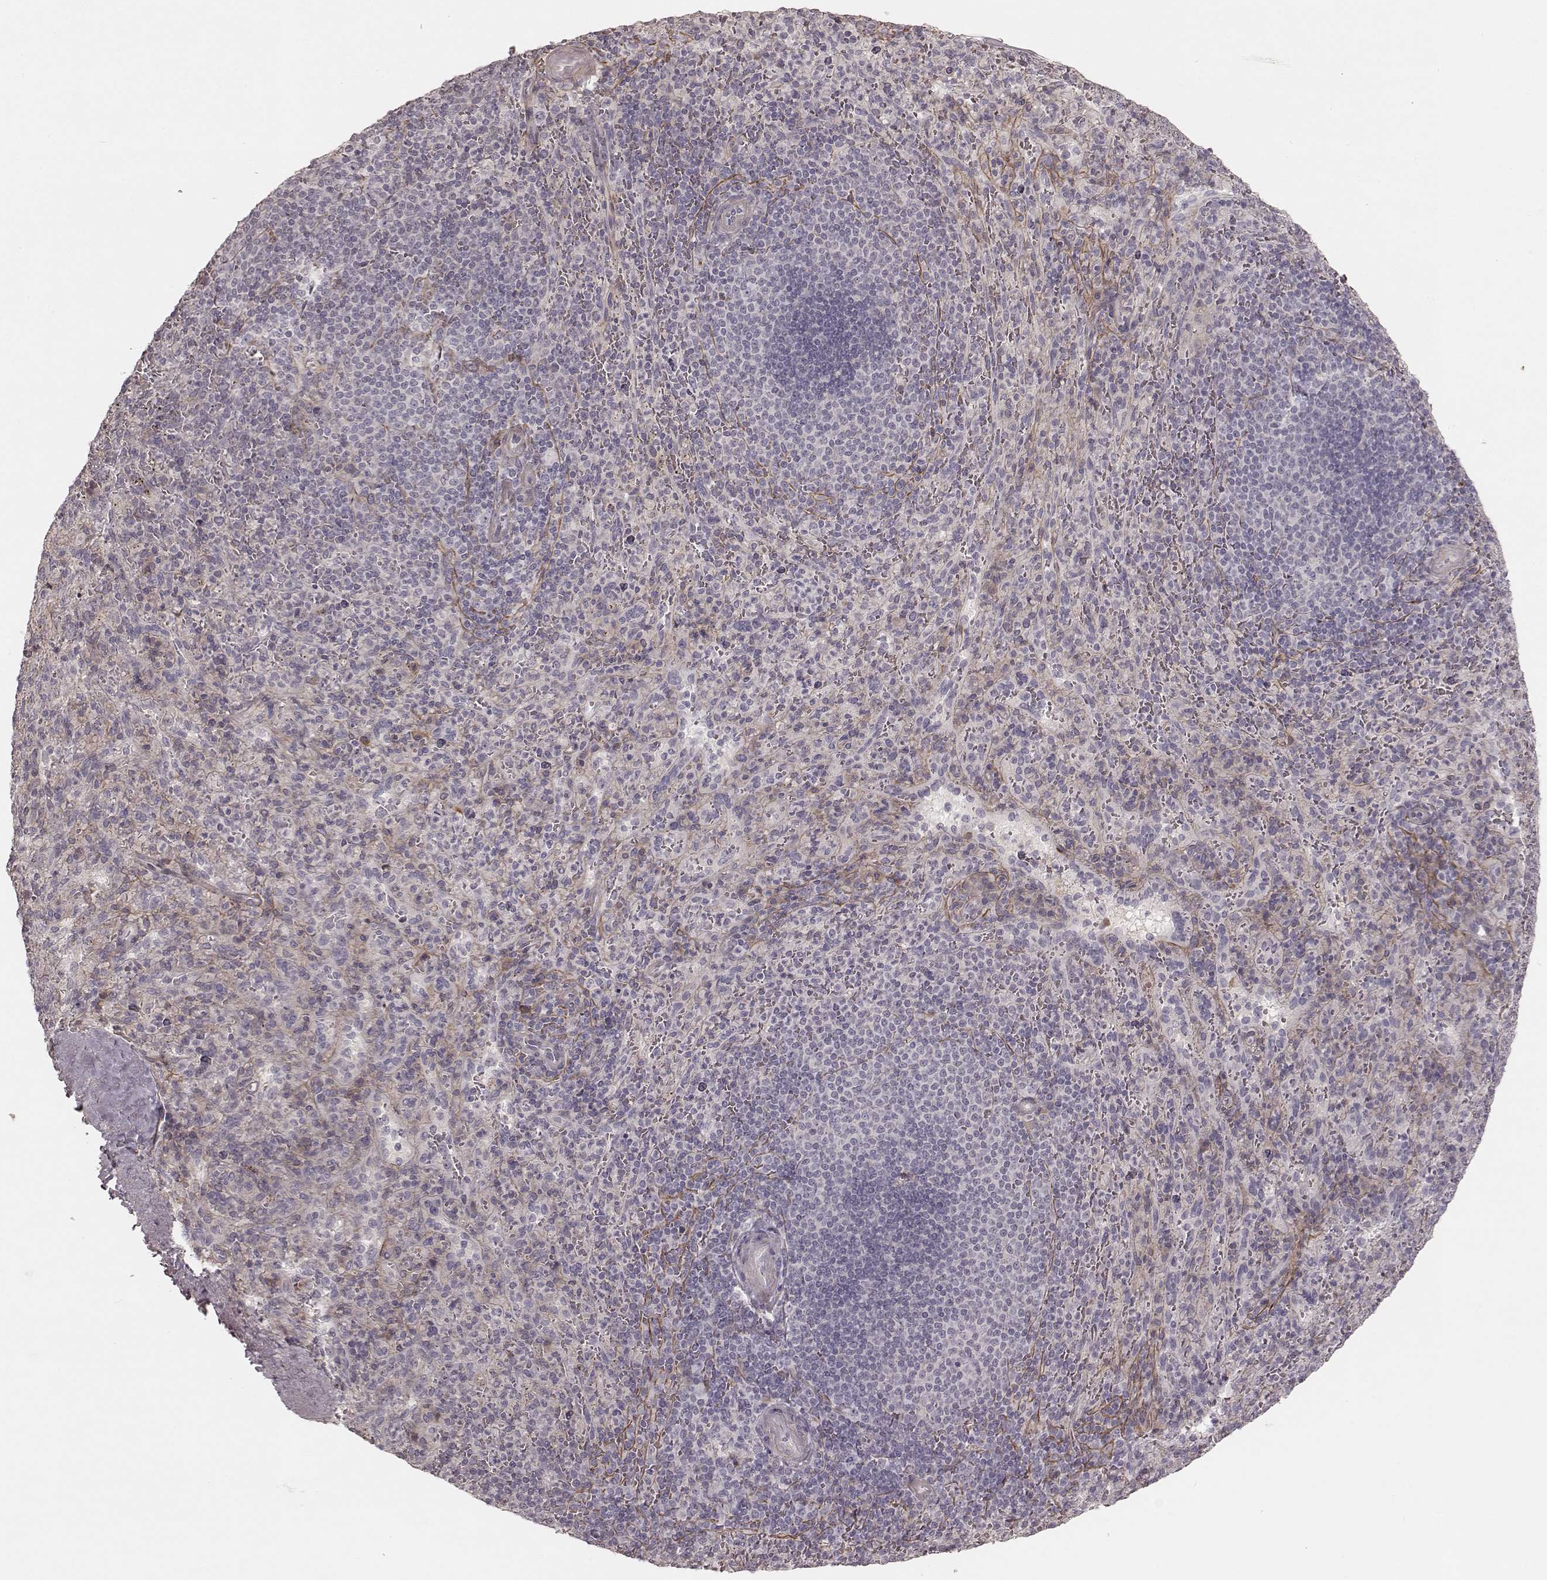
{"staining": {"intensity": "negative", "quantity": "none", "location": "none"}, "tissue": "spleen", "cell_type": "Cells in red pulp", "image_type": "normal", "snomed": [{"axis": "morphology", "description": "Normal tissue, NOS"}, {"axis": "topography", "description": "Spleen"}], "caption": "Immunohistochemistry (IHC) of unremarkable human spleen demonstrates no positivity in cells in red pulp.", "gene": "KCNJ9", "patient": {"sex": "male", "age": 57}}